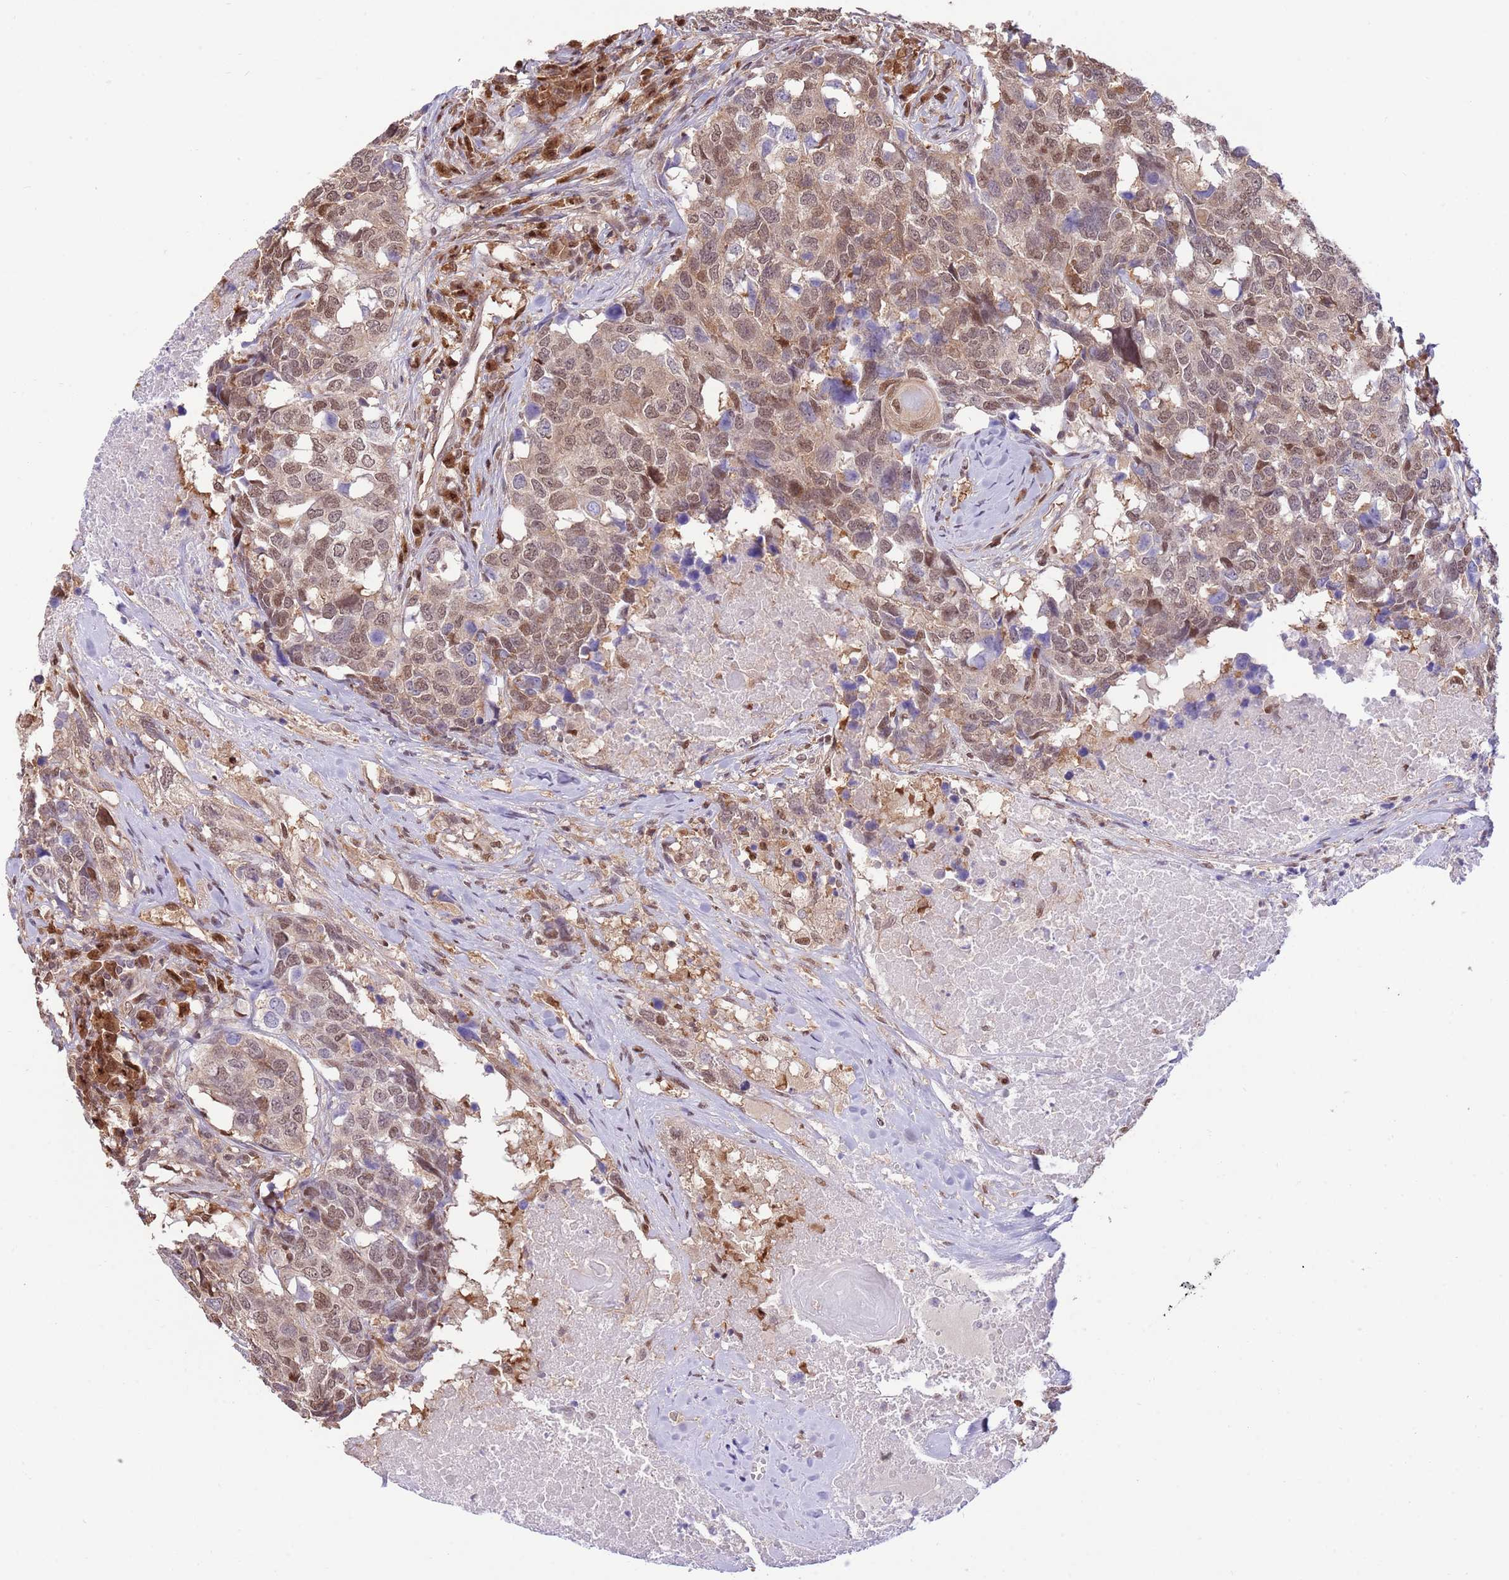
{"staining": {"intensity": "moderate", "quantity": ">75%", "location": "nuclear"}, "tissue": "head and neck cancer", "cell_type": "Tumor cells", "image_type": "cancer", "snomed": [{"axis": "morphology", "description": "Squamous cell carcinoma, NOS"}, {"axis": "topography", "description": "Head-Neck"}], "caption": "Moderate nuclear expression is appreciated in approximately >75% of tumor cells in squamous cell carcinoma (head and neck). The protein of interest is shown in brown color, while the nuclei are stained blue.", "gene": "NSFL1C", "patient": {"sex": "male", "age": 66}}